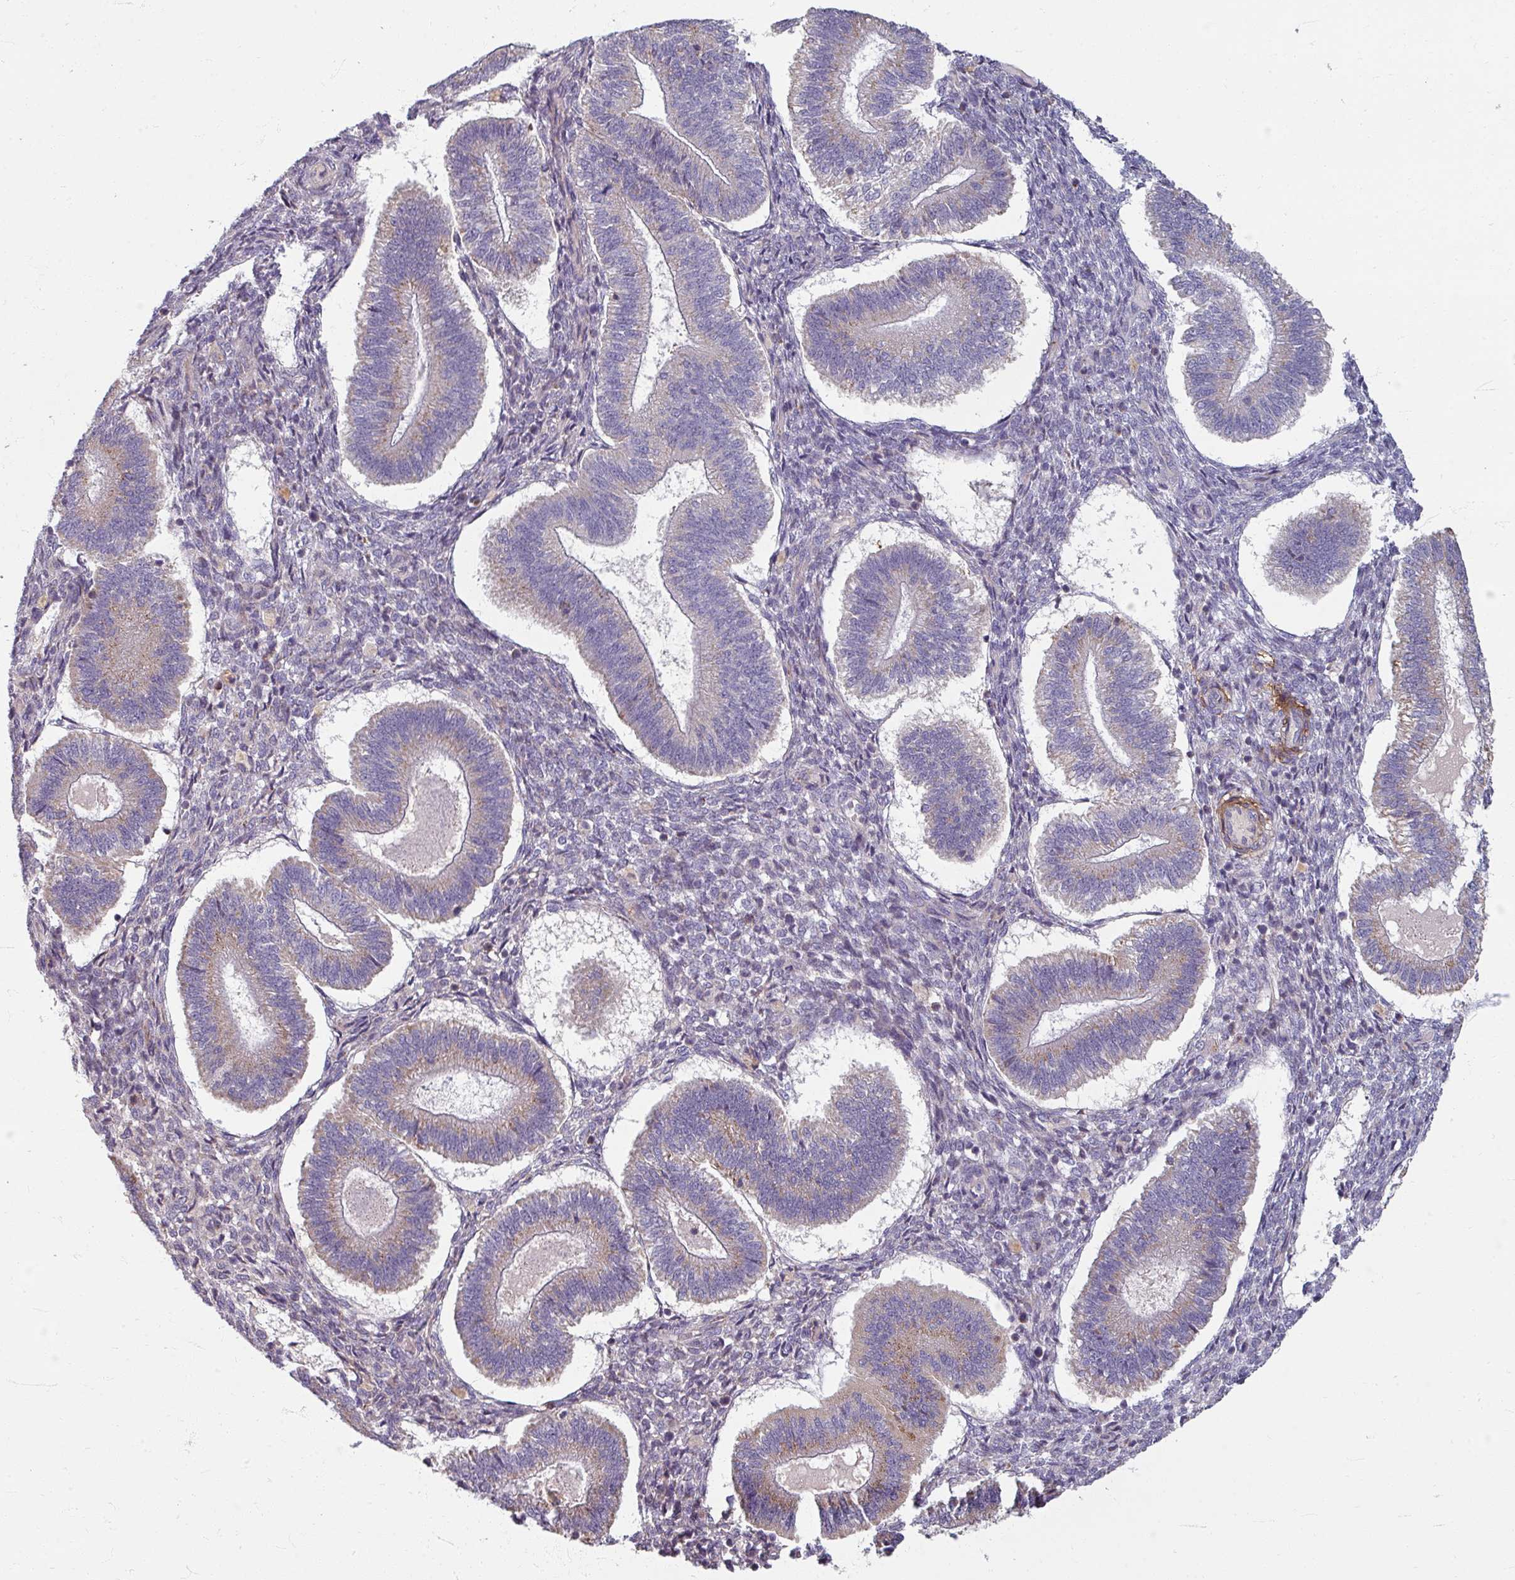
{"staining": {"intensity": "negative", "quantity": "none", "location": "none"}, "tissue": "endometrium", "cell_type": "Cells in endometrial stroma", "image_type": "normal", "snomed": [{"axis": "morphology", "description": "Normal tissue, NOS"}, {"axis": "topography", "description": "Endometrium"}], "caption": "DAB immunohistochemical staining of normal human endometrium exhibits no significant staining in cells in endometrial stroma.", "gene": "GABARAPL1", "patient": {"sex": "female", "age": 25}}